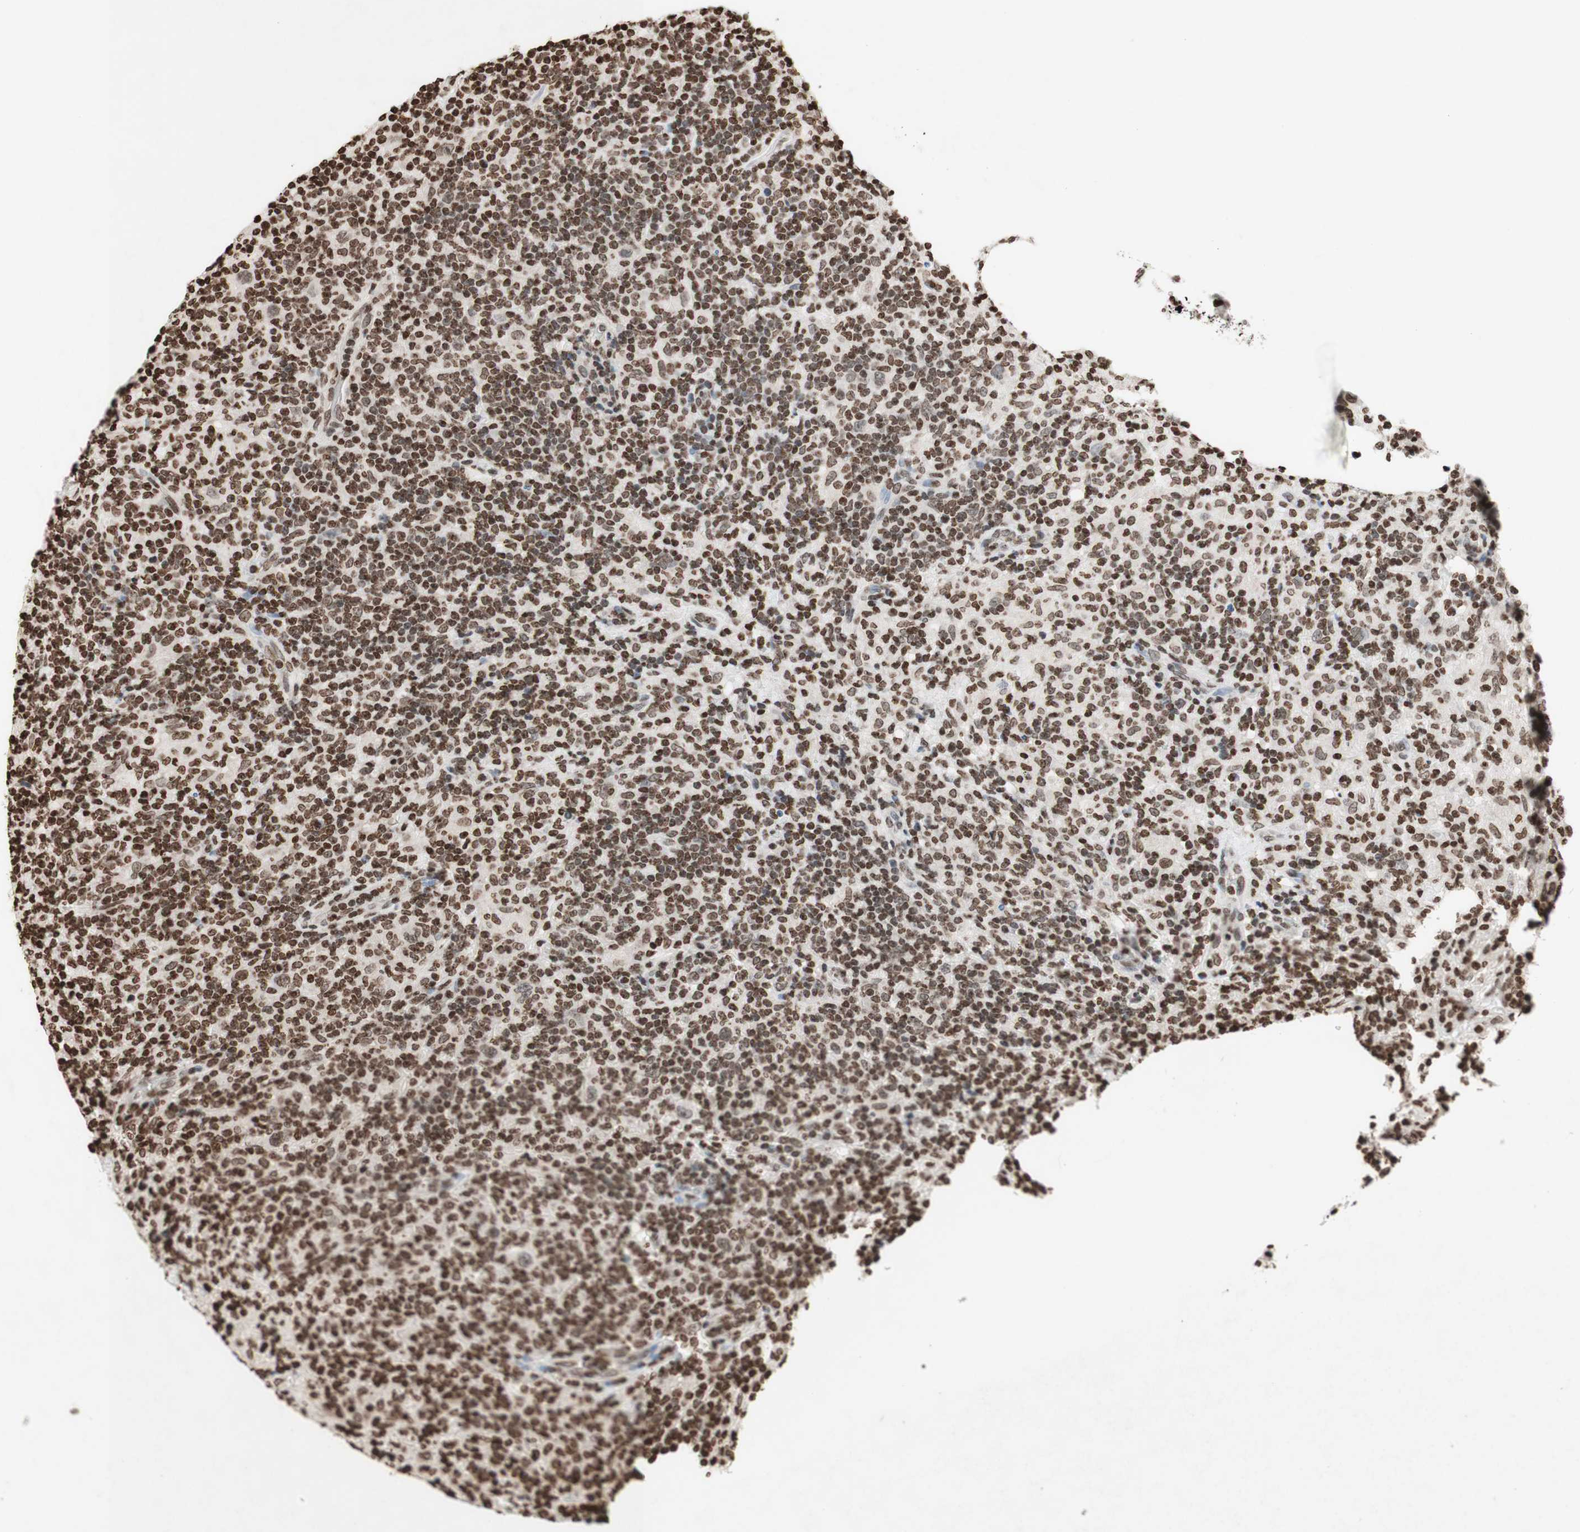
{"staining": {"intensity": "moderate", "quantity": ">75%", "location": "nuclear"}, "tissue": "lymphoma", "cell_type": "Tumor cells", "image_type": "cancer", "snomed": [{"axis": "morphology", "description": "Hodgkin's disease, NOS"}, {"axis": "topography", "description": "Lymph node"}], "caption": "Immunohistochemistry staining of lymphoma, which displays medium levels of moderate nuclear positivity in about >75% of tumor cells indicating moderate nuclear protein expression. The staining was performed using DAB (brown) for protein detection and nuclei were counterstained in hematoxylin (blue).", "gene": "NCOA3", "patient": {"sex": "male", "age": 70}}